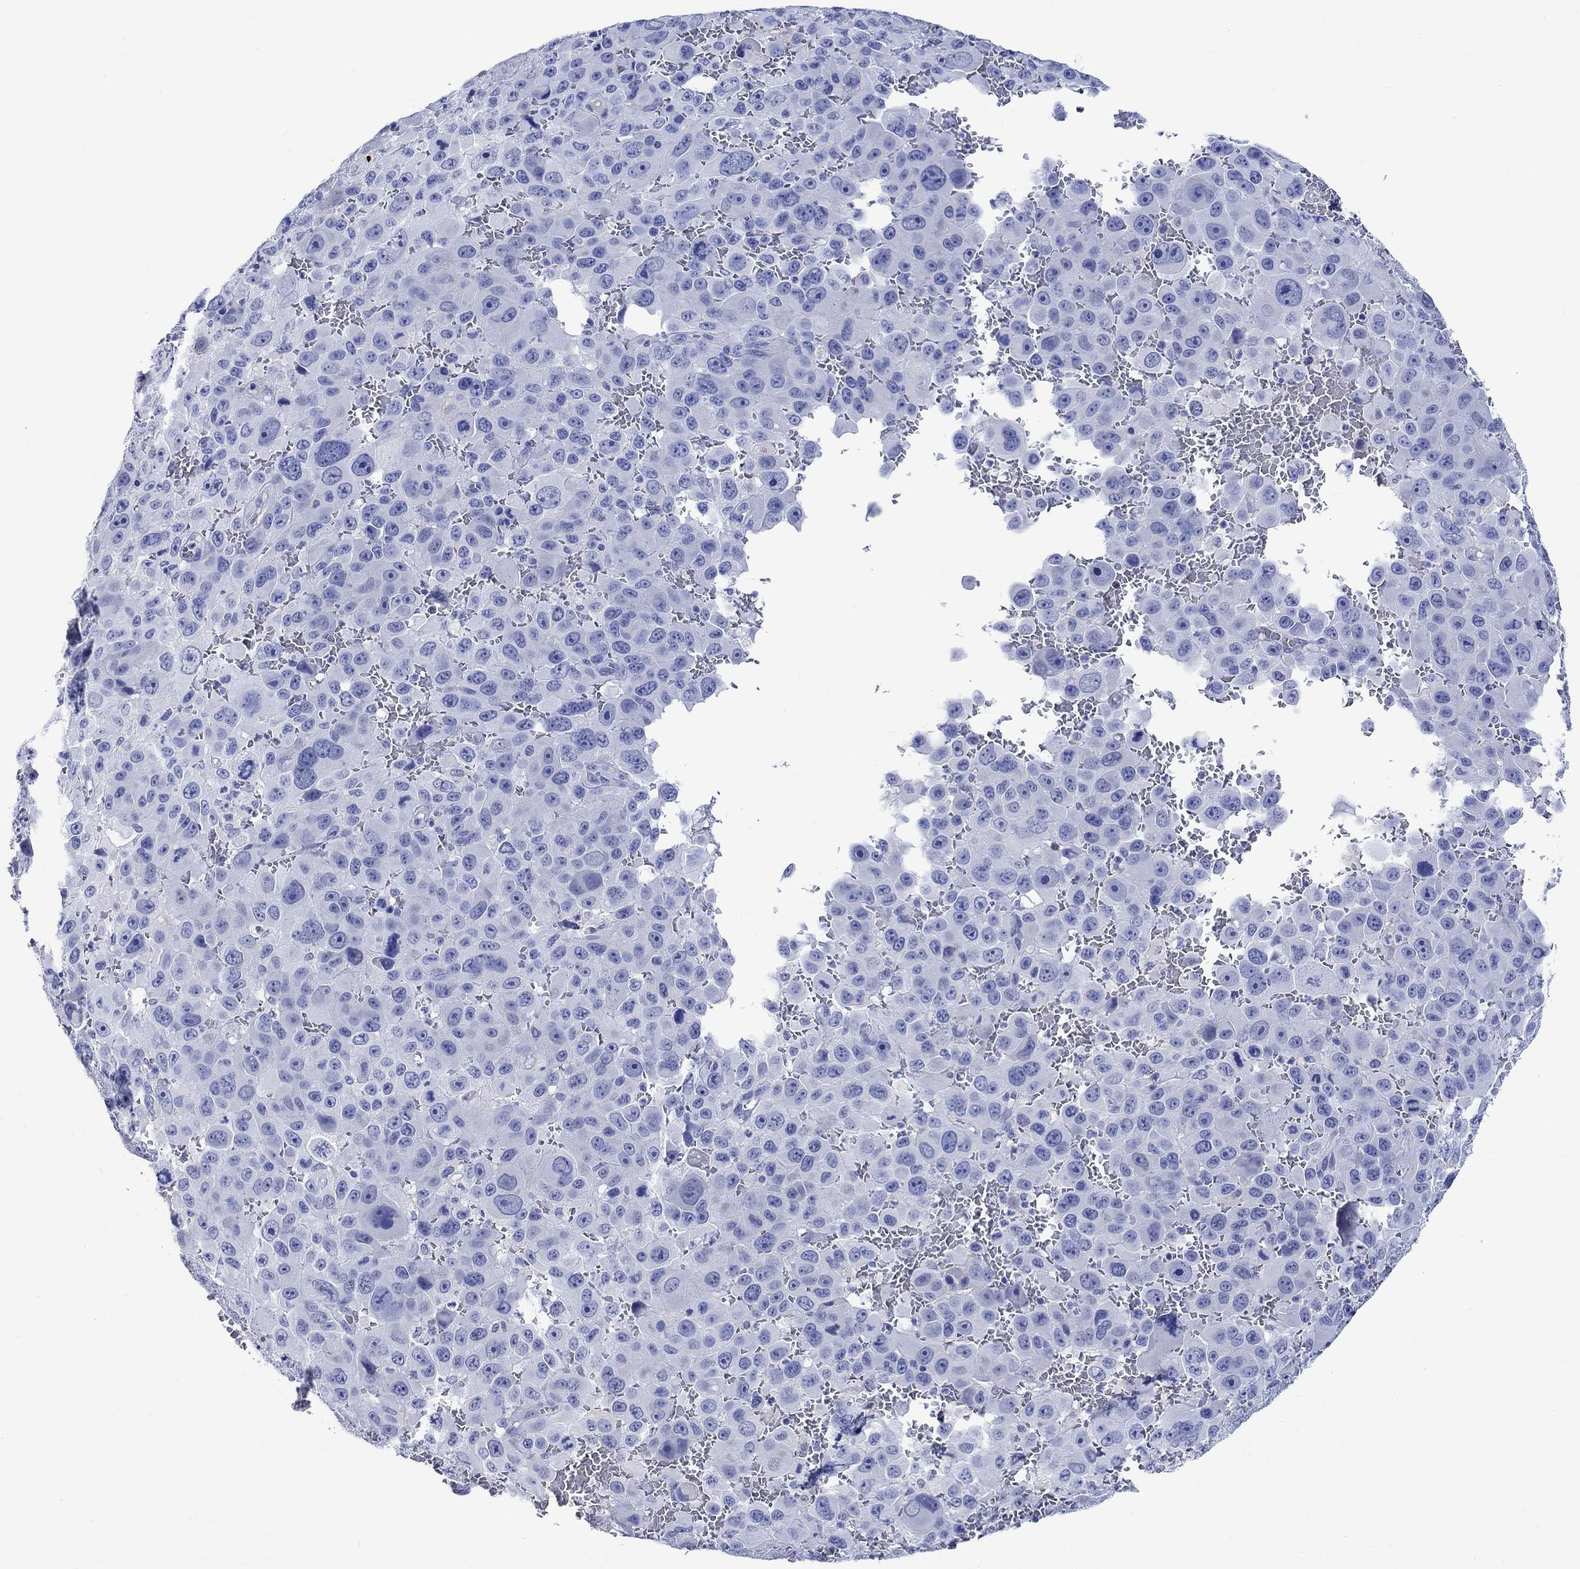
{"staining": {"intensity": "negative", "quantity": "none", "location": "none"}, "tissue": "melanoma", "cell_type": "Tumor cells", "image_type": "cancer", "snomed": [{"axis": "morphology", "description": "Malignant melanoma, NOS"}, {"axis": "topography", "description": "Skin"}], "caption": "Immunohistochemistry photomicrograph of neoplastic tissue: human melanoma stained with DAB (3,3'-diaminobenzidine) shows no significant protein positivity in tumor cells. (DAB immunohistochemistry (IHC), high magnification).", "gene": "KLHL35", "patient": {"sex": "female", "age": 91}}